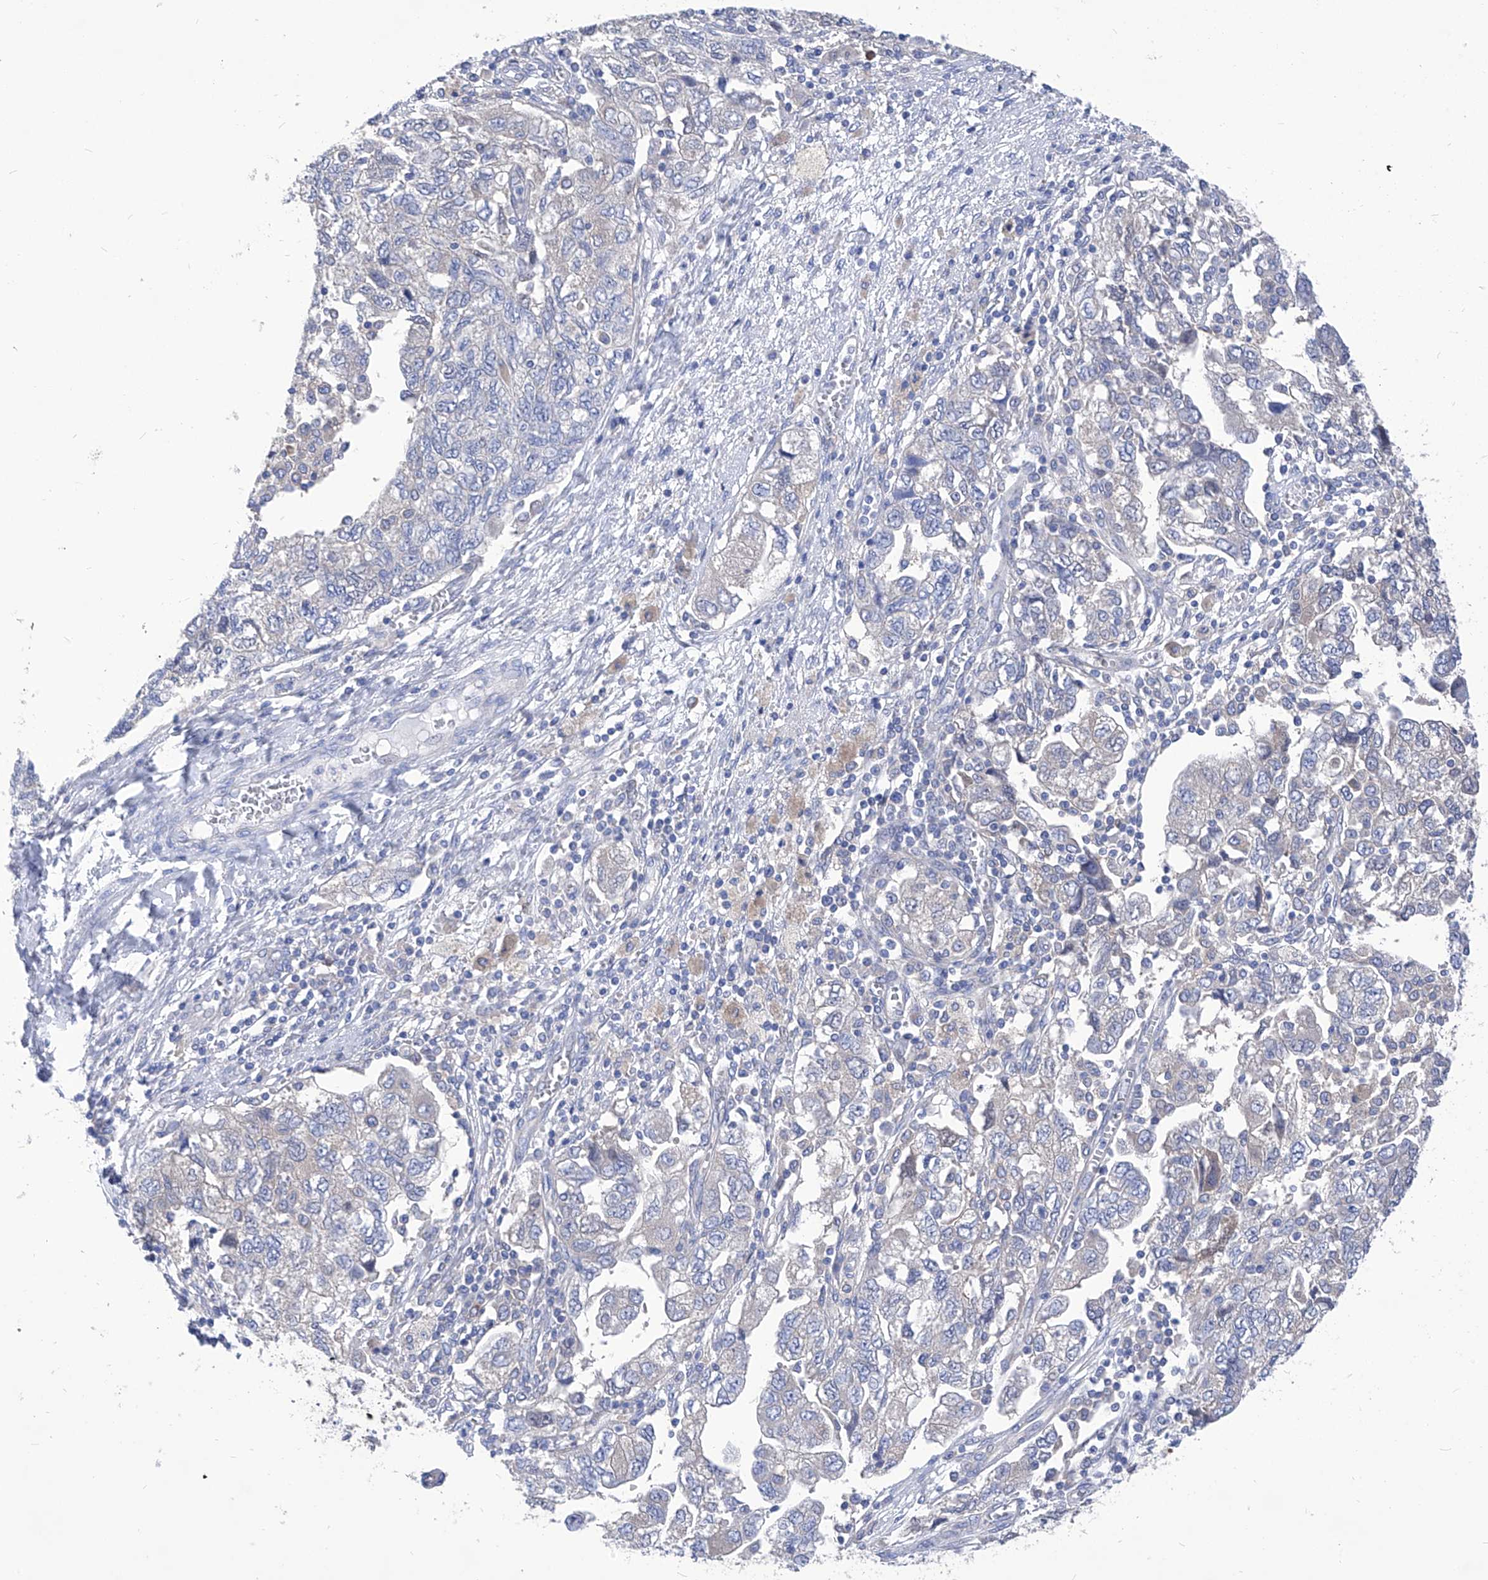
{"staining": {"intensity": "negative", "quantity": "none", "location": "none"}, "tissue": "ovarian cancer", "cell_type": "Tumor cells", "image_type": "cancer", "snomed": [{"axis": "morphology", "description": "Carcinoma, NOS"}, {"axis": "morphology", "description": "Cystadenocarcinoma, serous, NOS"}, {"axis": "topography", "description": "Ovary"}], "caption": "Immunohistochemistry (IHC) histopathology image of ovarian serous cystadenocarcinoma stained for a protein (brown), which demonstrates no expression in tumor cells.", "gene": "XPNPEP1", "patient": {"sex": "female", "age": 69}}